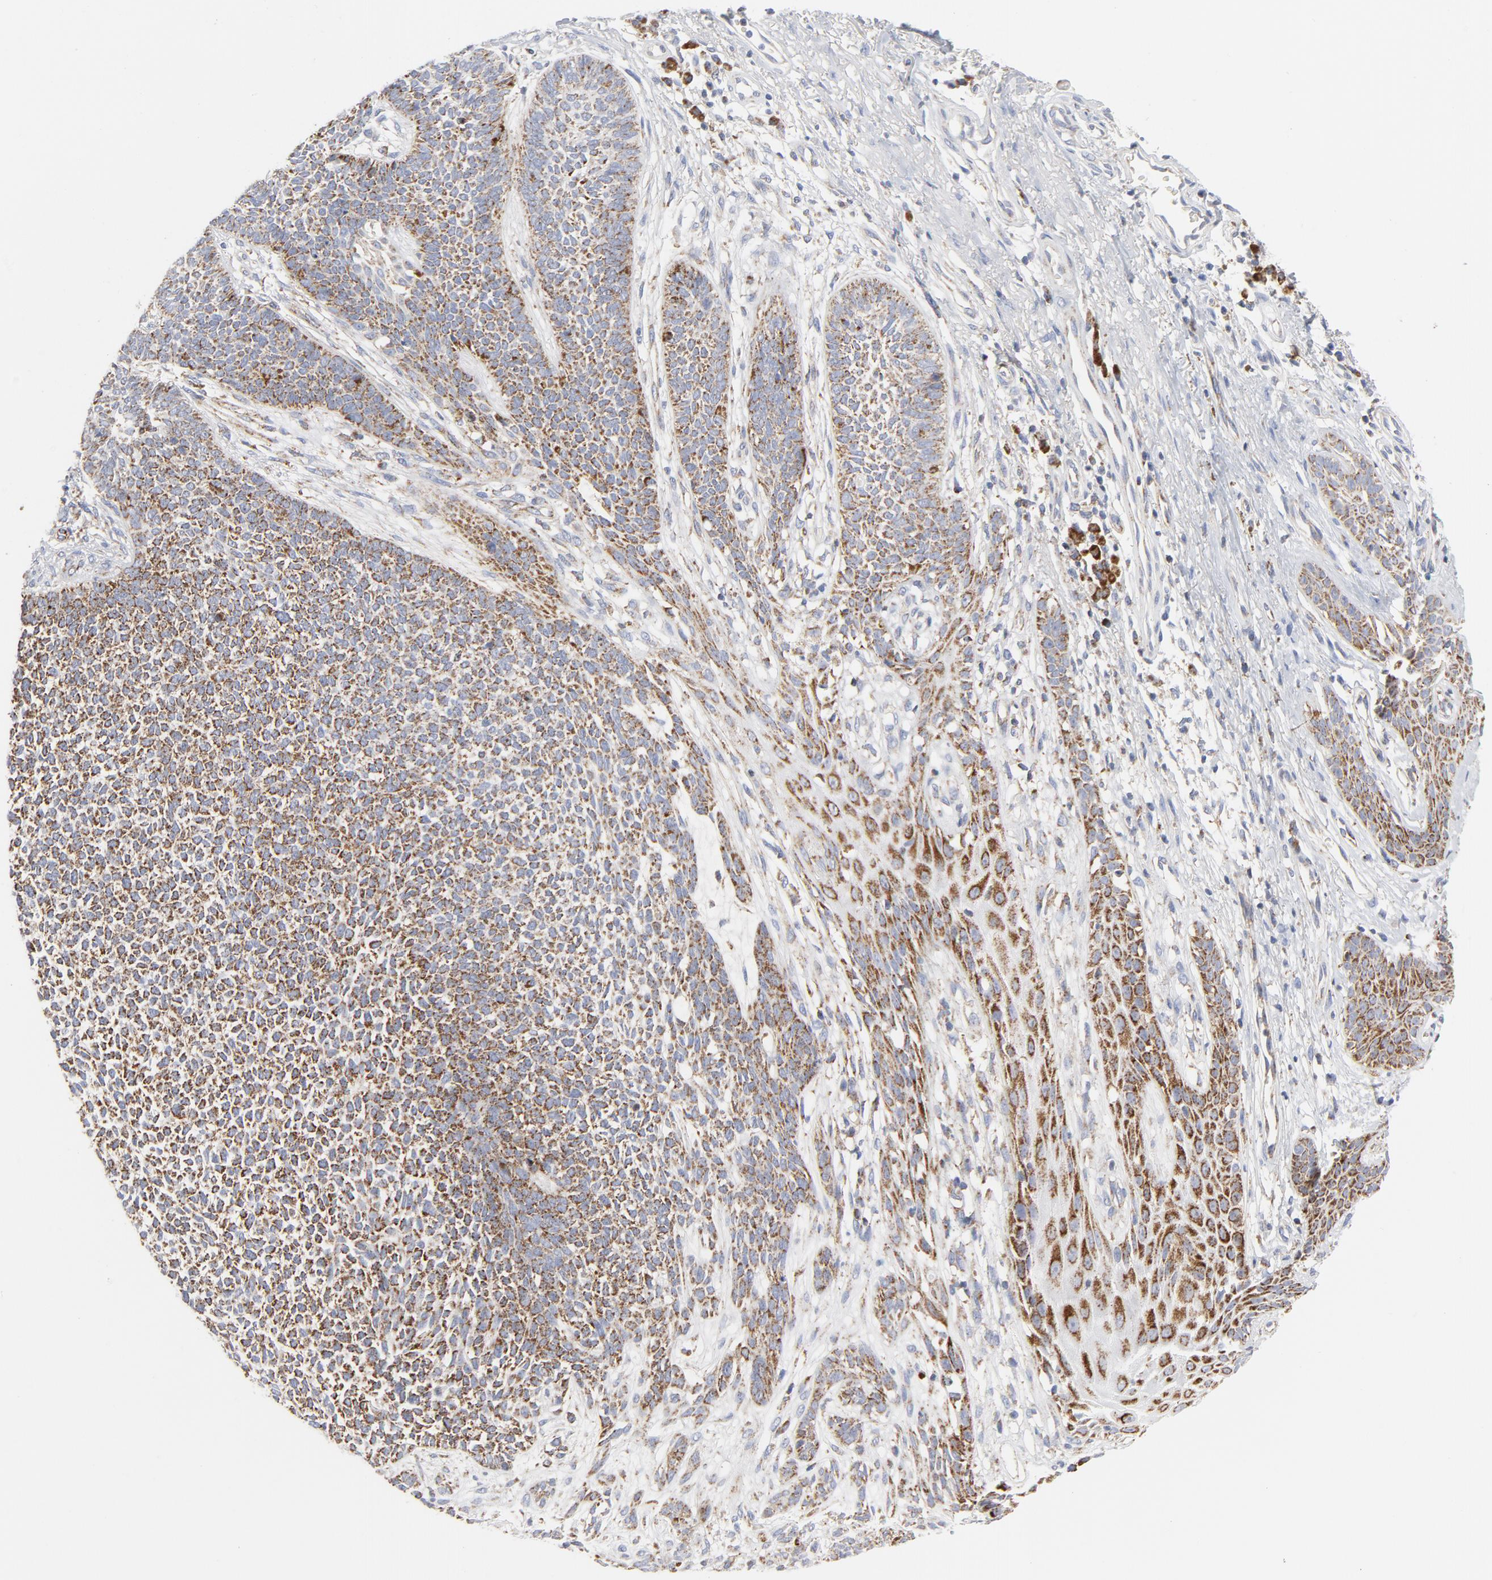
{"staining": {"intensity": "moderate", "quantity": ">75%", "location": "cytoplasmic/membranous"}, "tissue": "skin cancer", "cell_type": "Tumor cells", "image_type": "cancer", "snomed": [{"axis": "morphology", "description": "Basal cell carcinoma"}, {"axis": "topography", "description": "Skin"}], "caption": "Immunohistochemistry photomicrograph of neoplastic tissue: skin cancer (basal cell carcinoma) stained using IHC exhibits medium levels of moderate protein expression localized specifically in the cytoplasmic/membranous of tumor cells, appearing as a cytoplasmic/membranous brown color.", "gene": "CYCS", "patient": {"sex": "female", "age": 84}}